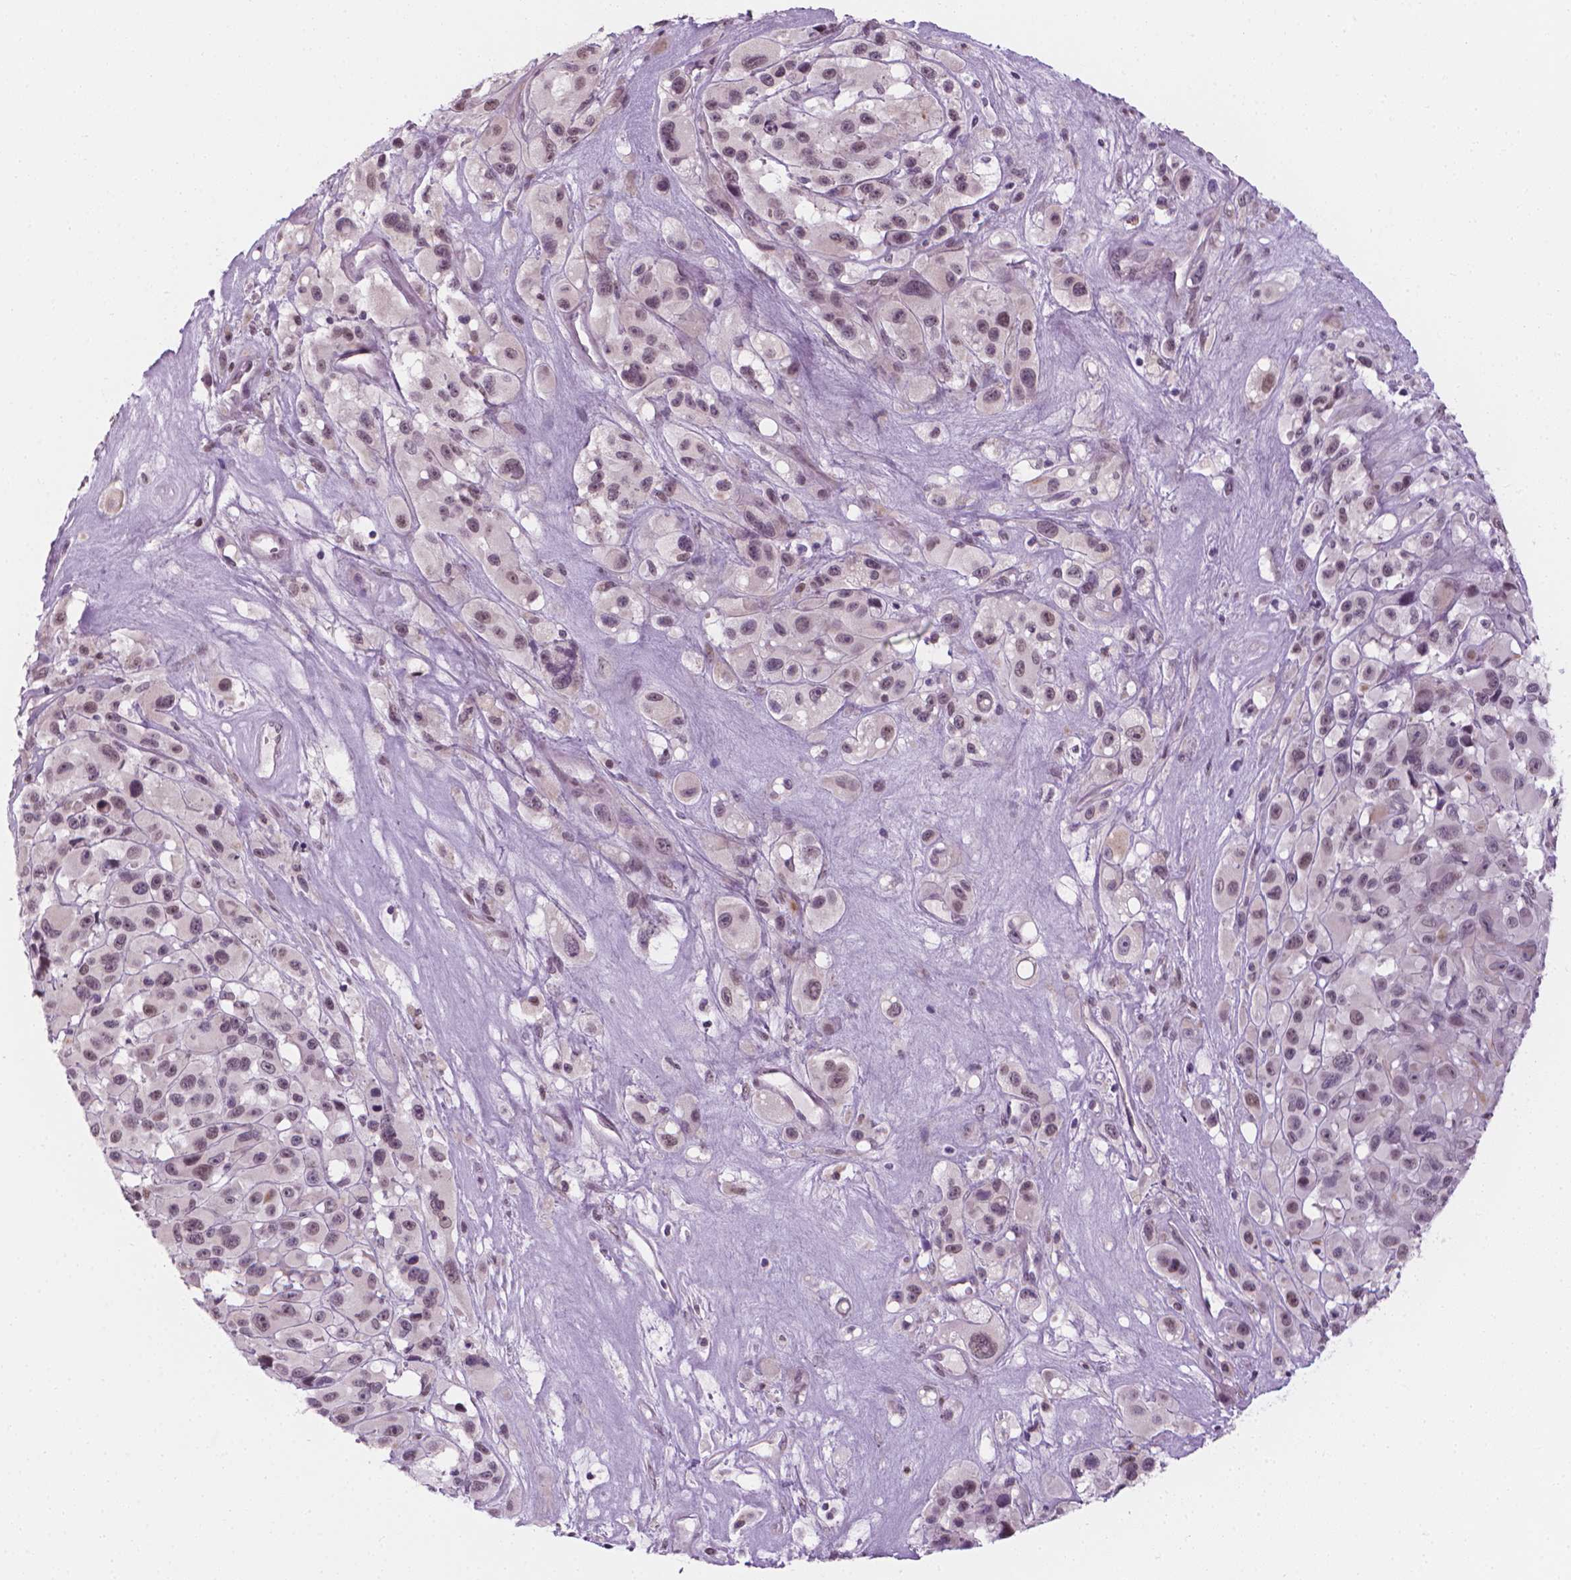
{"staining": {"intensity": "weak", "quantity": ">75%", "location": "nuclear"}, "tissue": "melanoma", "cell_type": "Tumor cells", "image_type": "cancer", "snomed": [{"axis": "morphology", "description": "Malignant melanoma, Metastatic site"}, {"axis": "topography", "description": "Lymph node"}], "caption": "Immunohistochemistry (IHC) micrograph of human malignant melanoma (metastatic site) stained for a protein (brown), which reveals low levels of weak nuclear staining in approximately >75% of tumor cells.", "gene": "CDKN1C", "patient": {"sex": "female", "age": 65}}